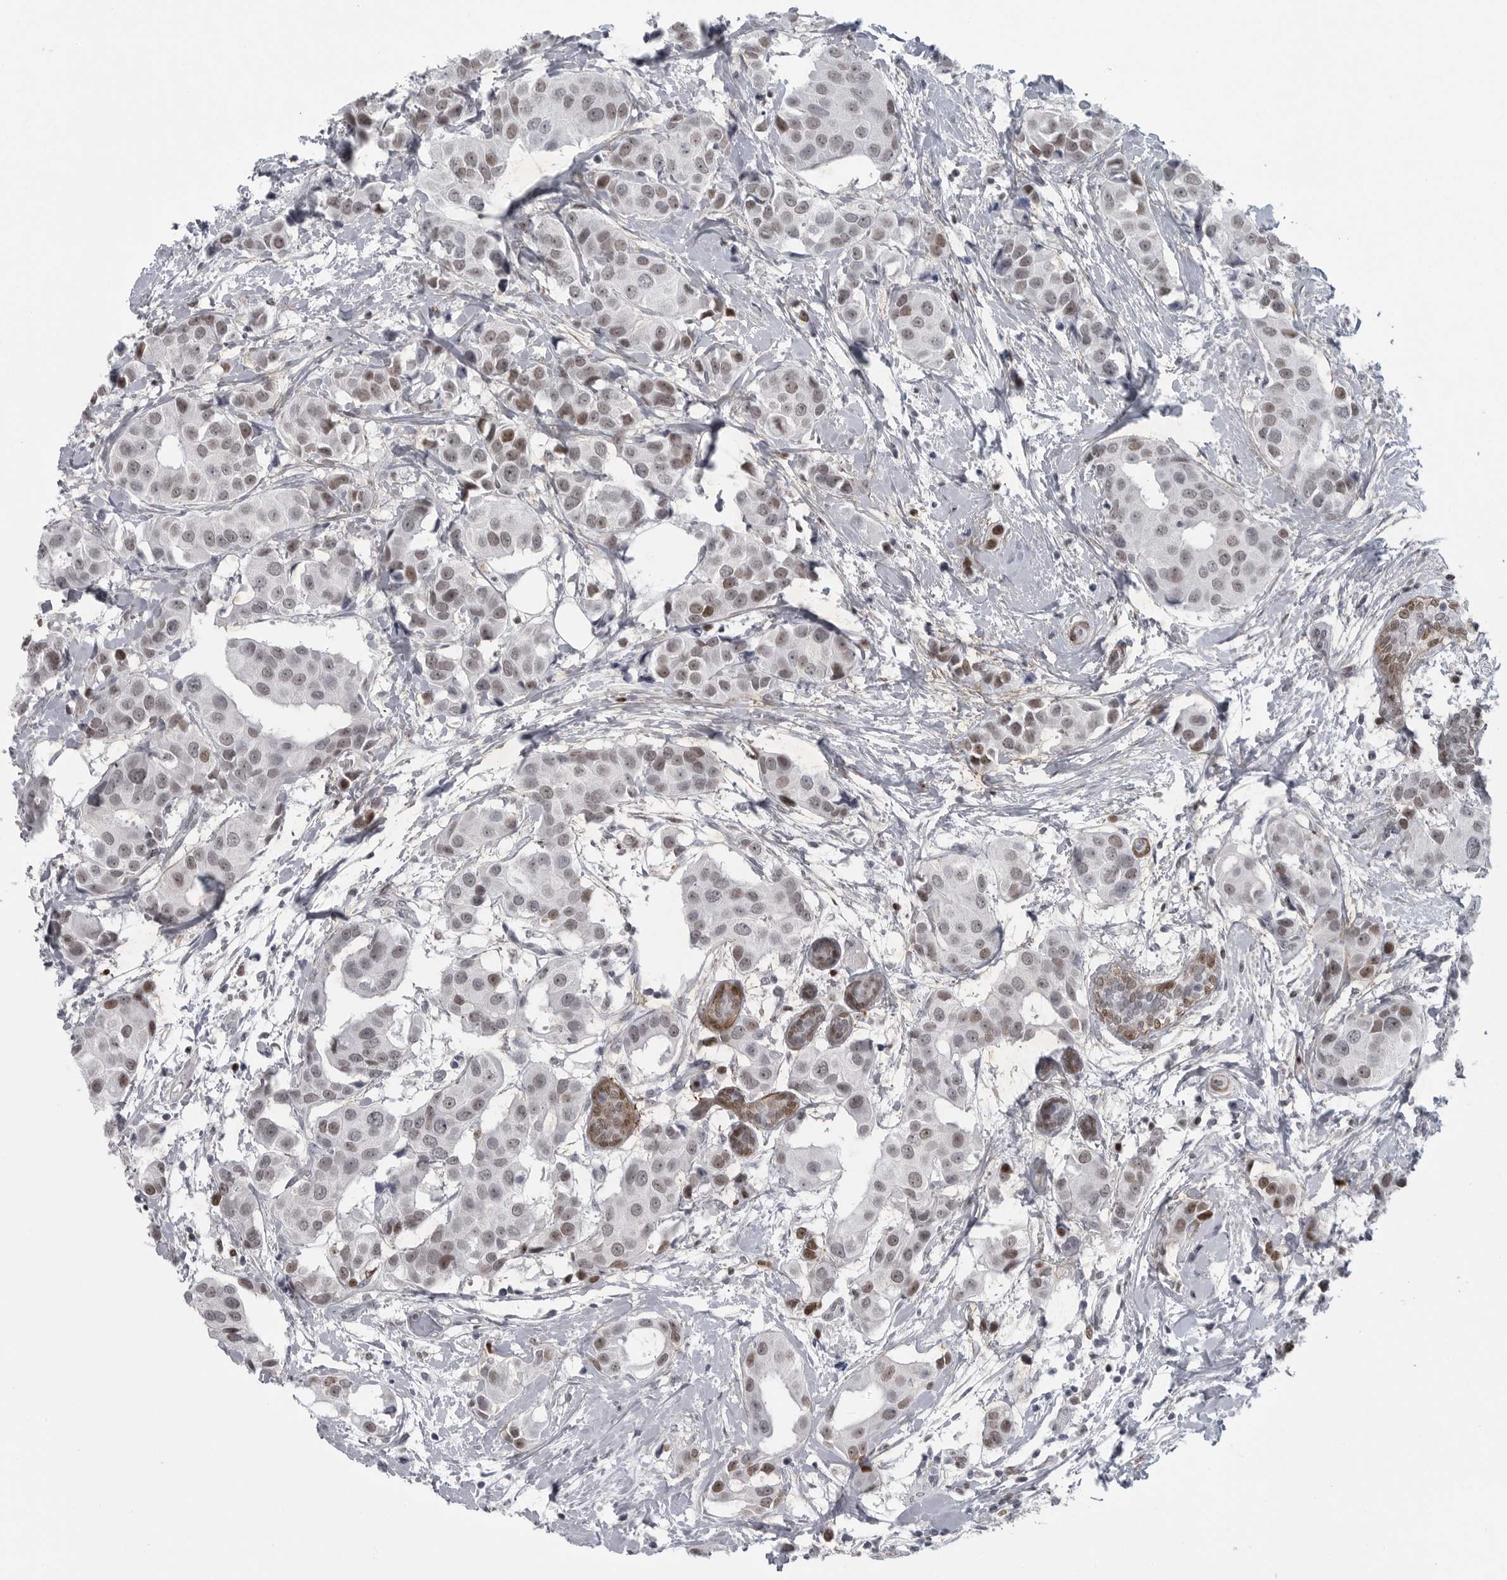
{"staining": {"intensity": "moderate", "quantity": "25%-75%", "location": "nuclear"}, "tissue": "breast cancer", "cell_type": "Tumor cells", "image_type": "cancer", "snomed": [{"axis": "morphology", "description": "Normal tissue, NOS"}, {"axis": "morphology", "description": "Duct carcinoma"}, {"axis": "topography", "description": "Breast"}], "caption": "High-power microscopy captured an immunohistochemistry image of breast cancer (invasive ductal carcinoma), revealing moderate nuclear positivity in about 25%-75% of tumor cells. (Brightfield microscopy of DAB IHC at high magnification).", "gene": "HMGN3", "patient": {"sex": "female", "age": 39}}